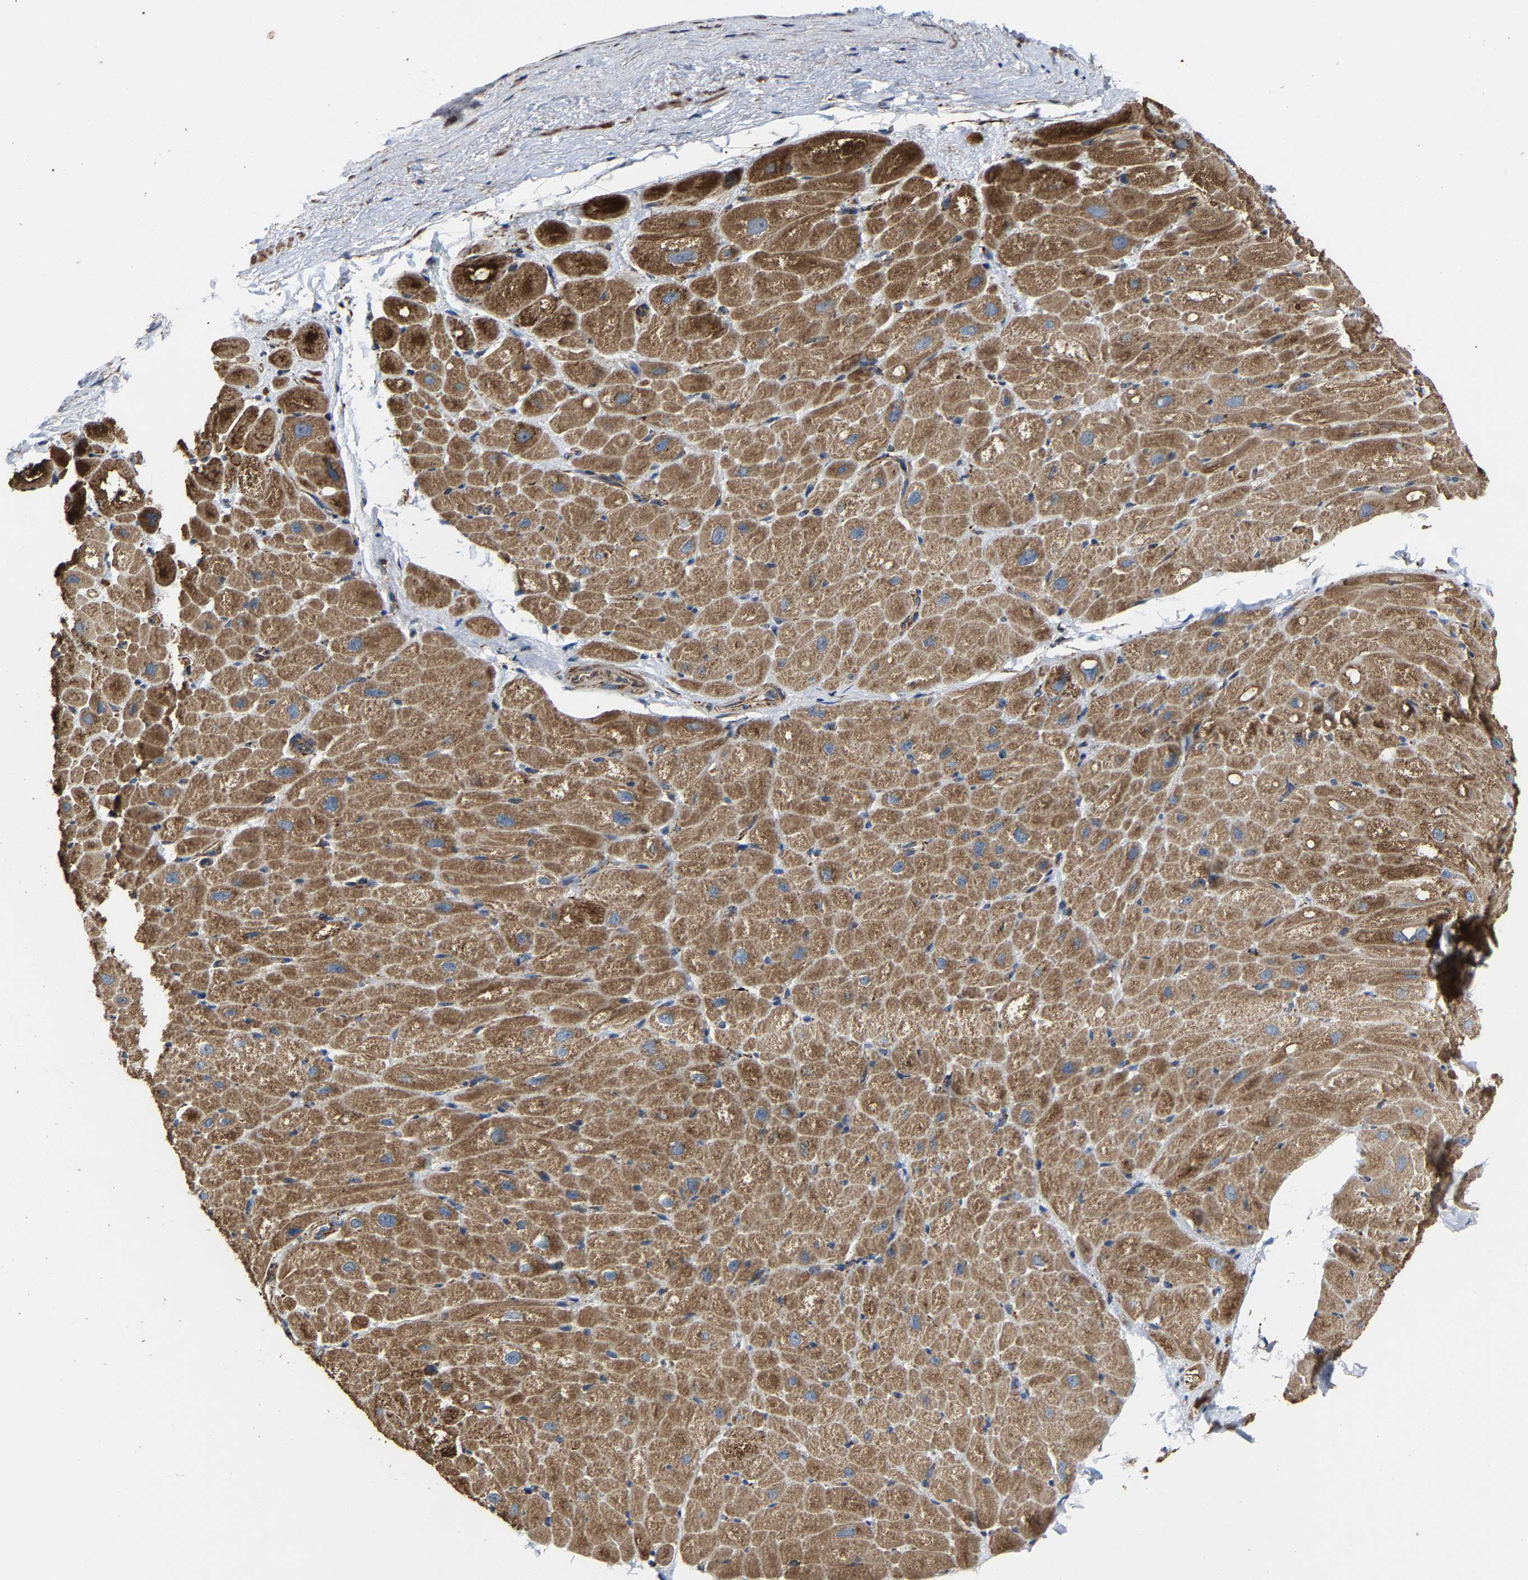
{"staining": {"intensity": "strong", "quantity": ">75%", "location": "cytoplasmic/membranous"}, "tissue": "heart muscle", "cell_type": "Cardiomyocytes", "image_type": "normal", "snomed": [{"axis": "morphology", "description": "Normal tissue, NOS"}, {"axis": "topography", "description": "Heart"}], "caption": "Approximately >75% of cardiomyocytes in unremarkable human heart muscle display strong cytoplasmic/membranous protein expression as visualized by brown immunohistochemical staining.", "gene": "NDUFV3", "patient": {"sex": "male", "age": 49}}